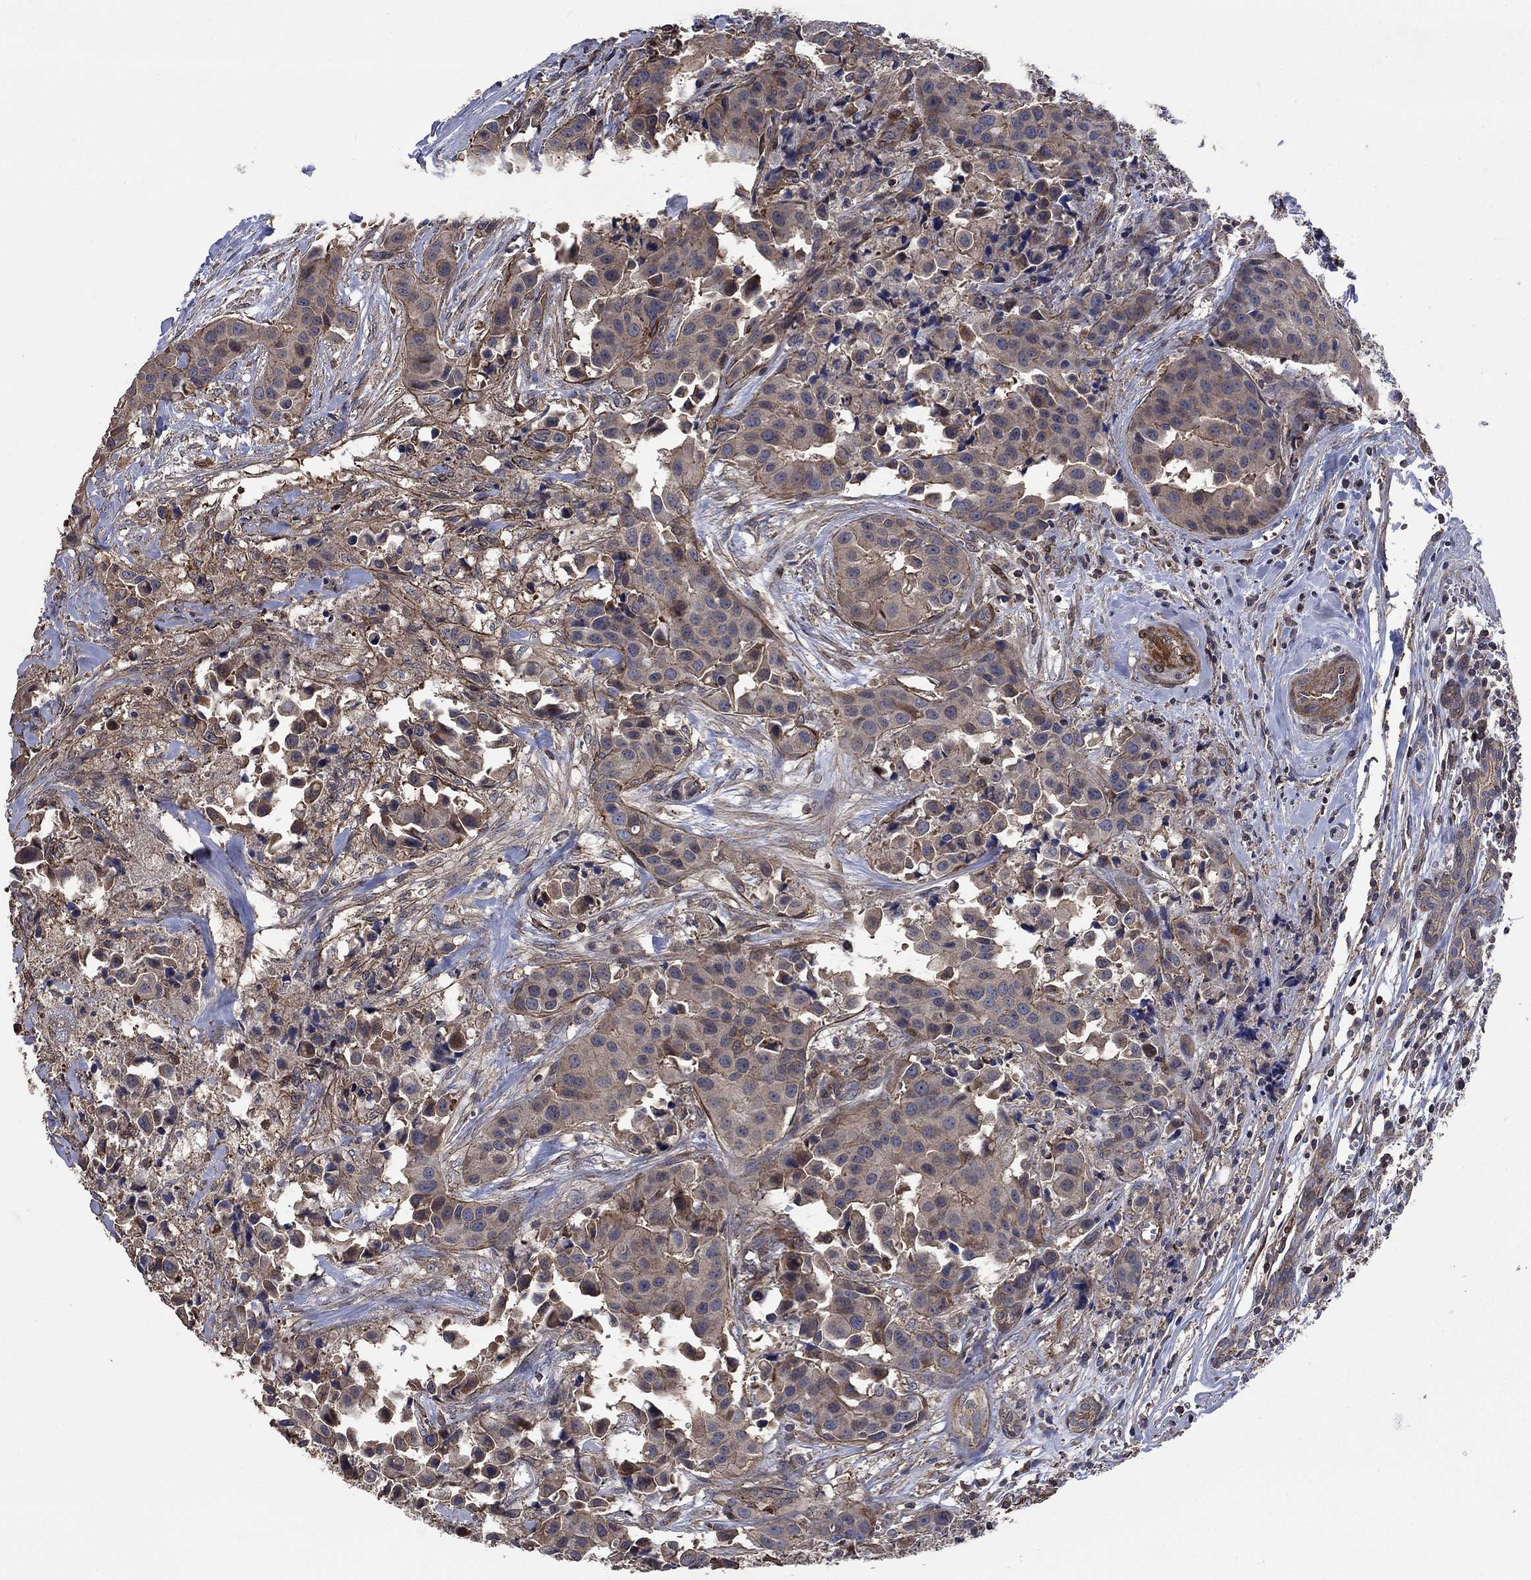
{"staining": {"intensity": "weak", "quantity": "<25%", "location": "cytoplasmic/membranous"}, "tissue": "head and neck cancer", "cell_type": "Tumor cells", "image_type": "cancer", "snomed": [{"axis": "morphology", "description": "Adenocarcinoma, NOS"}, {"axis": "topography", "description": "Head-Neck"}], "caption": "Tumor cells are negative for protein expression in human head and neck cancer.", "gene": "PDE3A", "patient": {"sex": "male", "age": 76}}